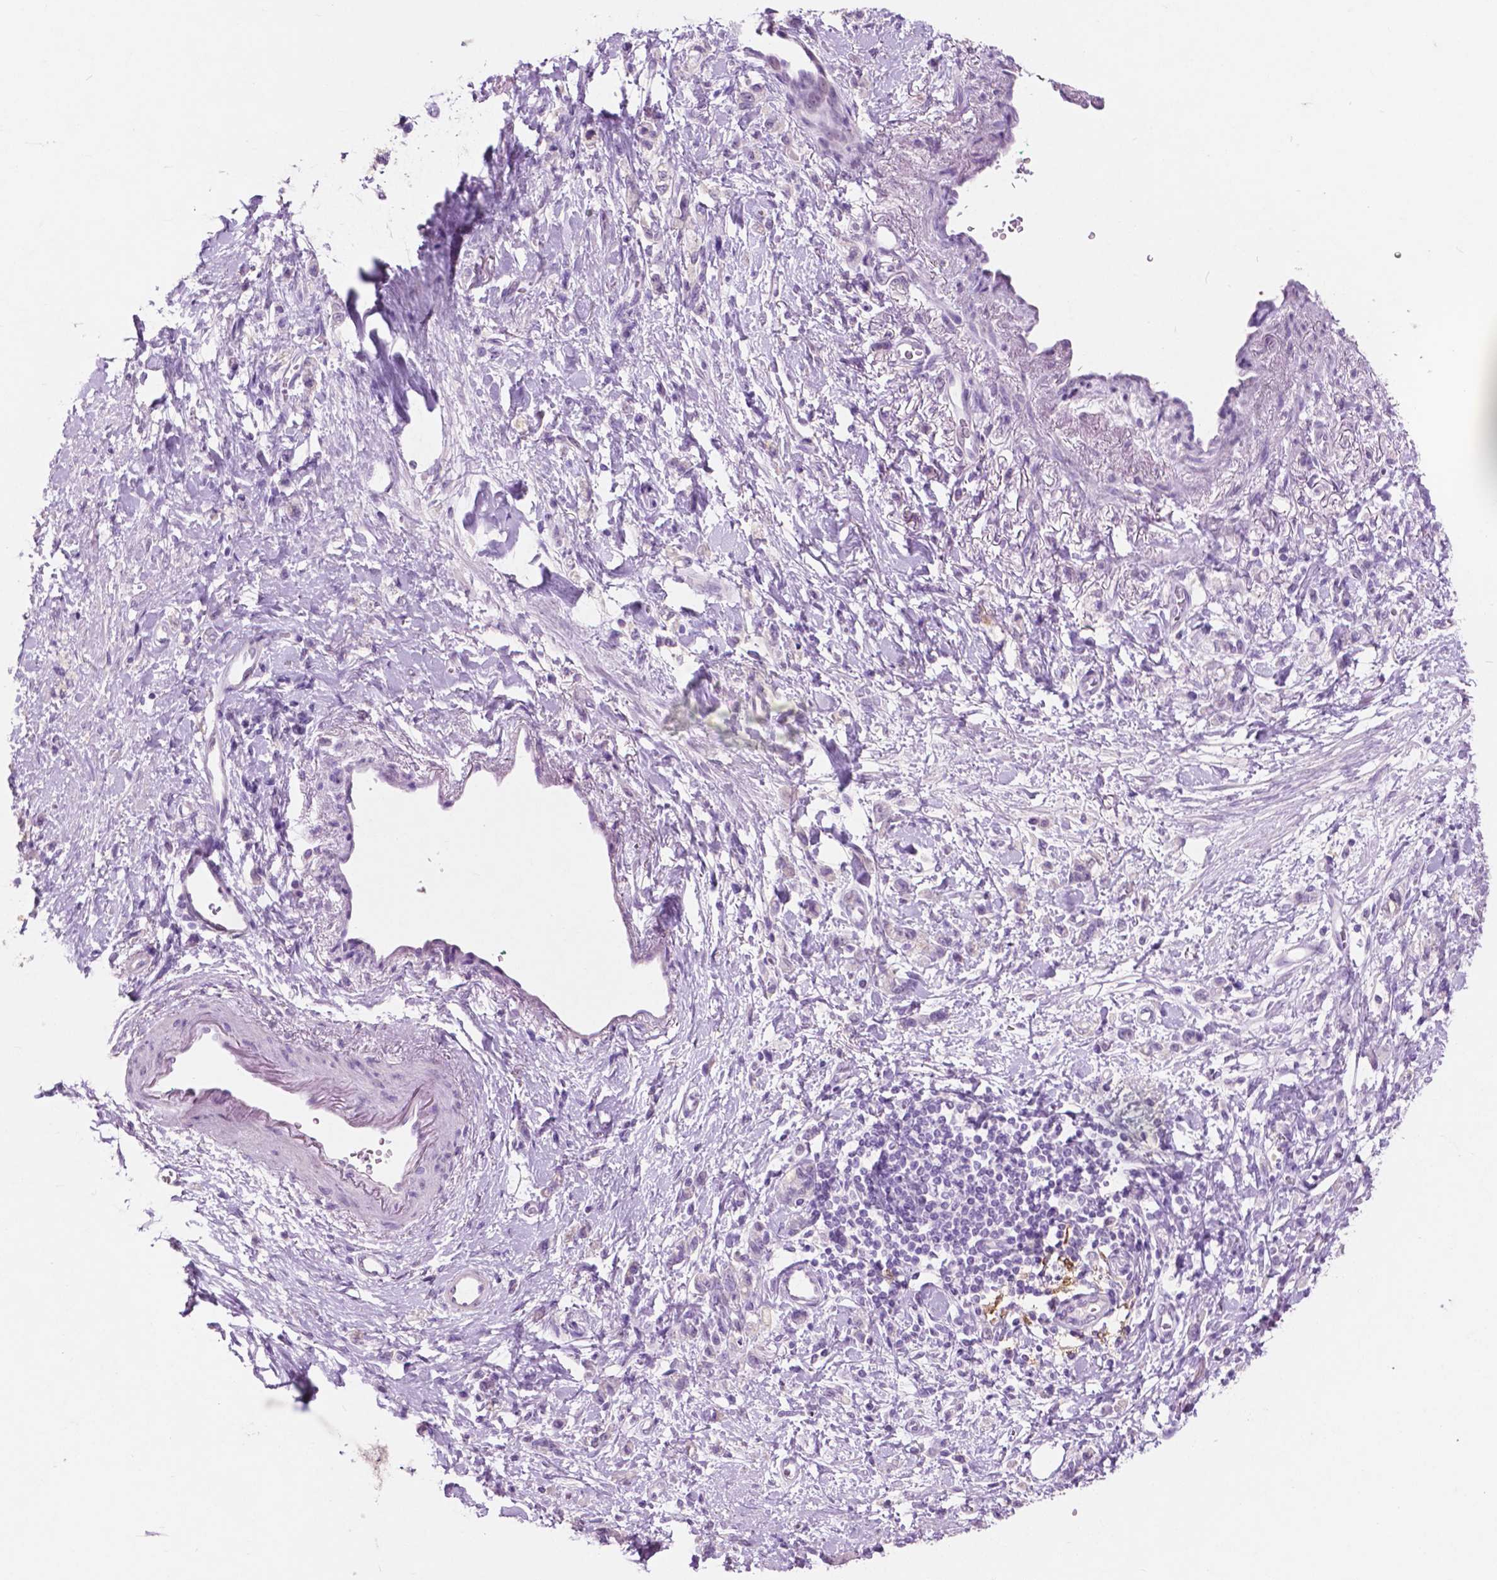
{"staining": {"intensity": "negative", "quantity": "none", "location": "none"}, "tissue": "stomach cancer", "cell_type": "Tumor cells", "image_type": "cancer", "snomed": [{"axis": "morphology", "description": "Adenocarcinoma, NOS"}, {"axis": "topography", "description": "Stomach"}], "caption": "High magnification brightfield microscopy of adenocarcinoma (stomach) stained with DAB (3,3'-diaminobenzidine) (brown) and counterstained with hematoxylin (blue): tumor cells show no significant positivity.", "gene": "IDO1", "patient": {"sex": "male", "age": 77}}